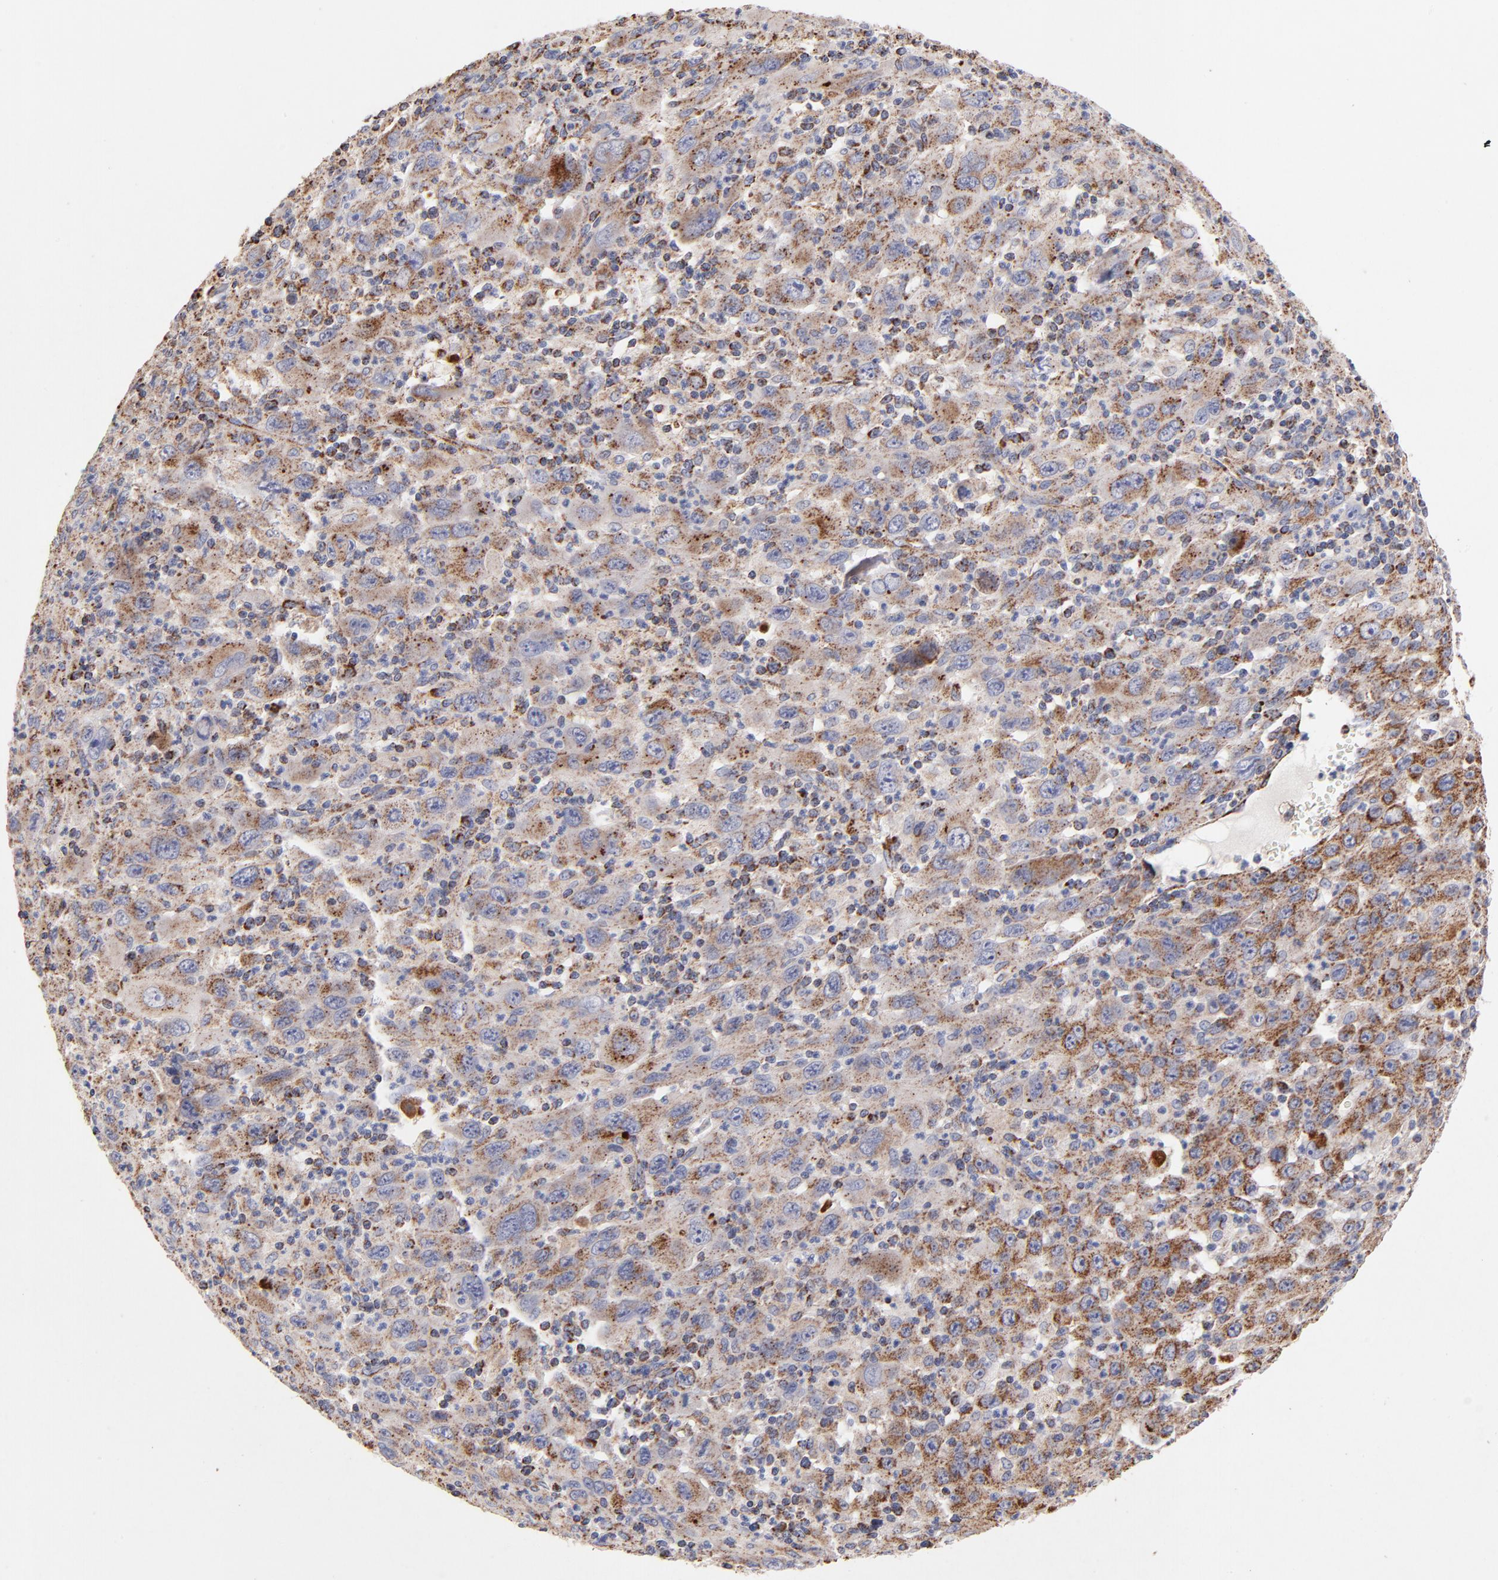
{"staining": {"intensity": "moderate", "quantity": ">75%", "location": "cytoplasmic/membranous"}, "tissue": "melanoma", "cell_type": "Tumor cells", "image_type": "cancer", "snomed": [{"axis": "morphology", "description": "Malignant melanoma, Metastatic site"}, {"axis": "topography", "description": "Skin"}], "caption": "High-magnification brightfield microscopy of malignant melanoma (metastatic site) stained with DAB (brown) and counterstained with hematoxylin (blue). tumor cells exhibit moderate cytoplasmic/membranous expression is seen in about>75% of cells. (DAB (3,3'-diaminobenzidine) = brown stain, brightfield microscopy at high magnification).", "gene": "SSBP1", "patient": {"sex": "female", "age": 56}}